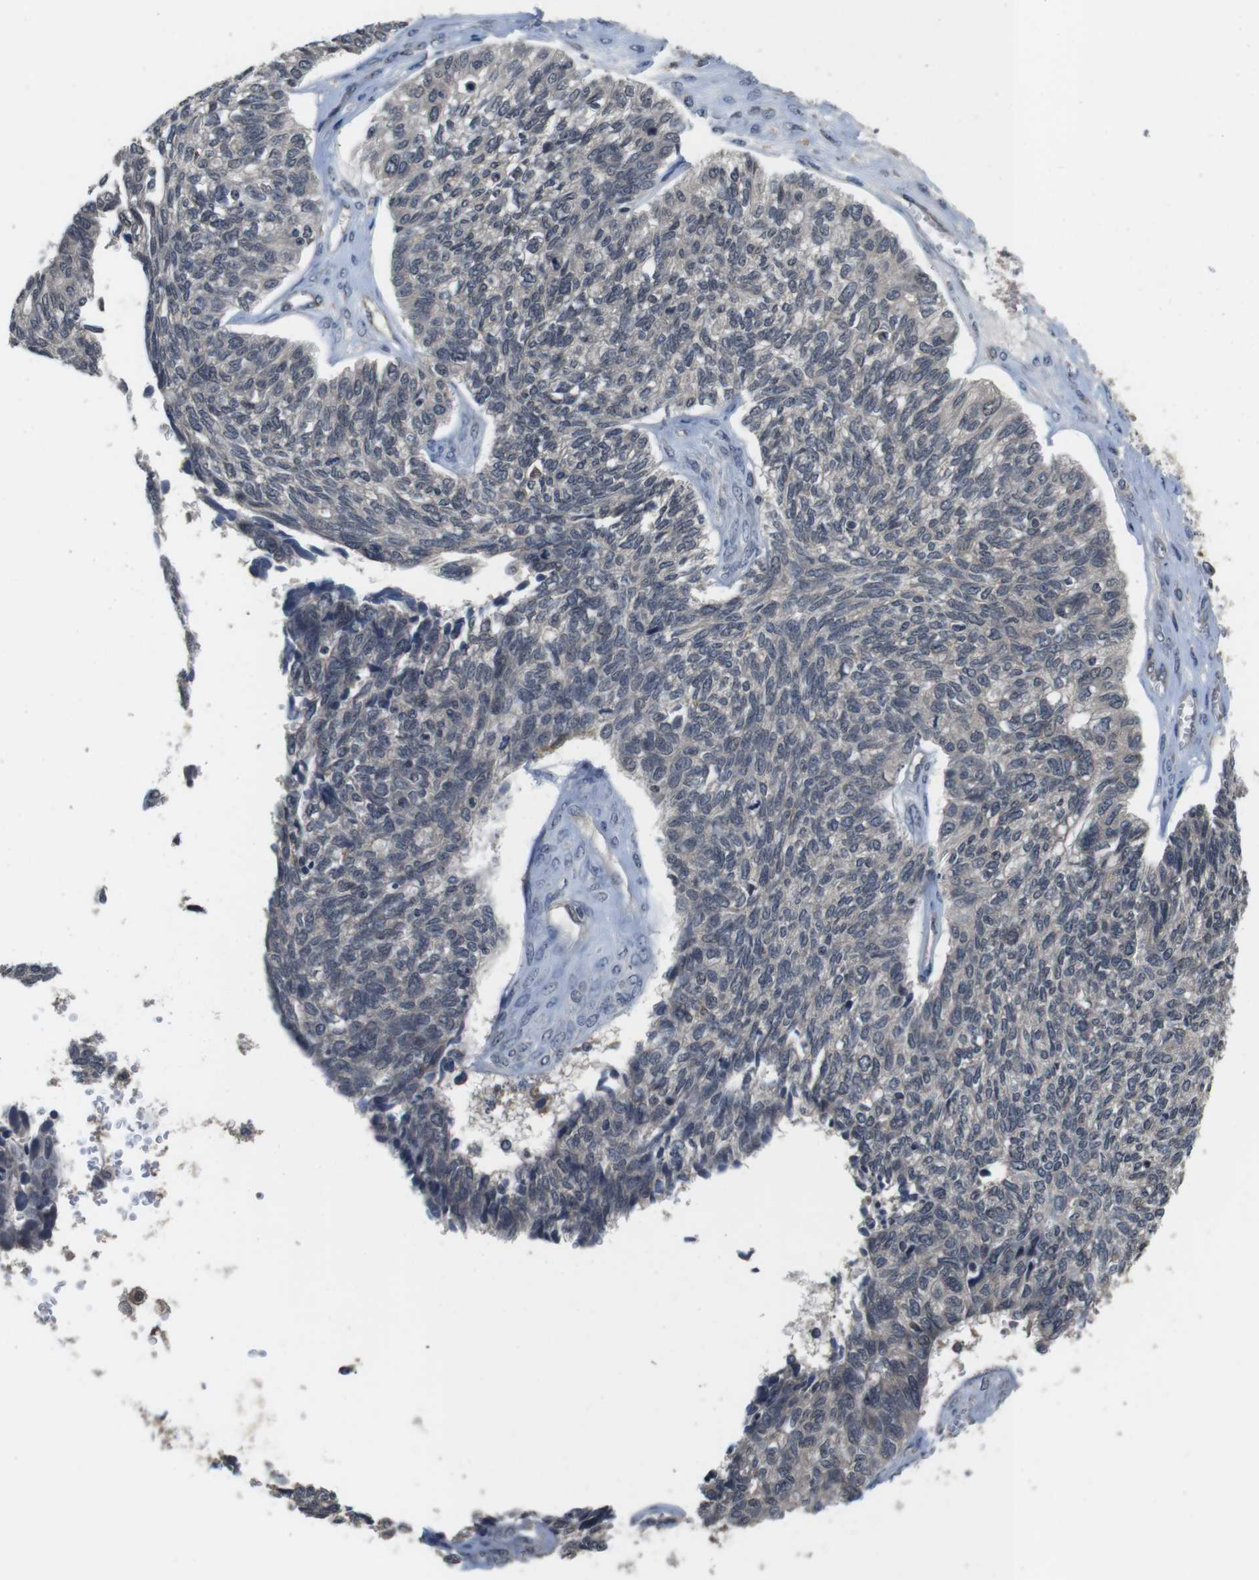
{"staining": {"intensity": "negative", "quantity": "none", "location": "none"}, "tissue": "ovarian cancer", "cell_type": "Tumor cells", "image_type": "cancer", "snomed": [{"axis": "morphology", "description": "Cystadenocarcinoma, serous, NOS"}, {"axis": "topography", "description": "Ovary"}], "caption": "Immunohistochemistry of human ovarian cancer (serous cystadenocarcinoma) exhibits no staining in tumor cells.", "gene": "FADD", "patient": {"sex": "female", "age": 79}}